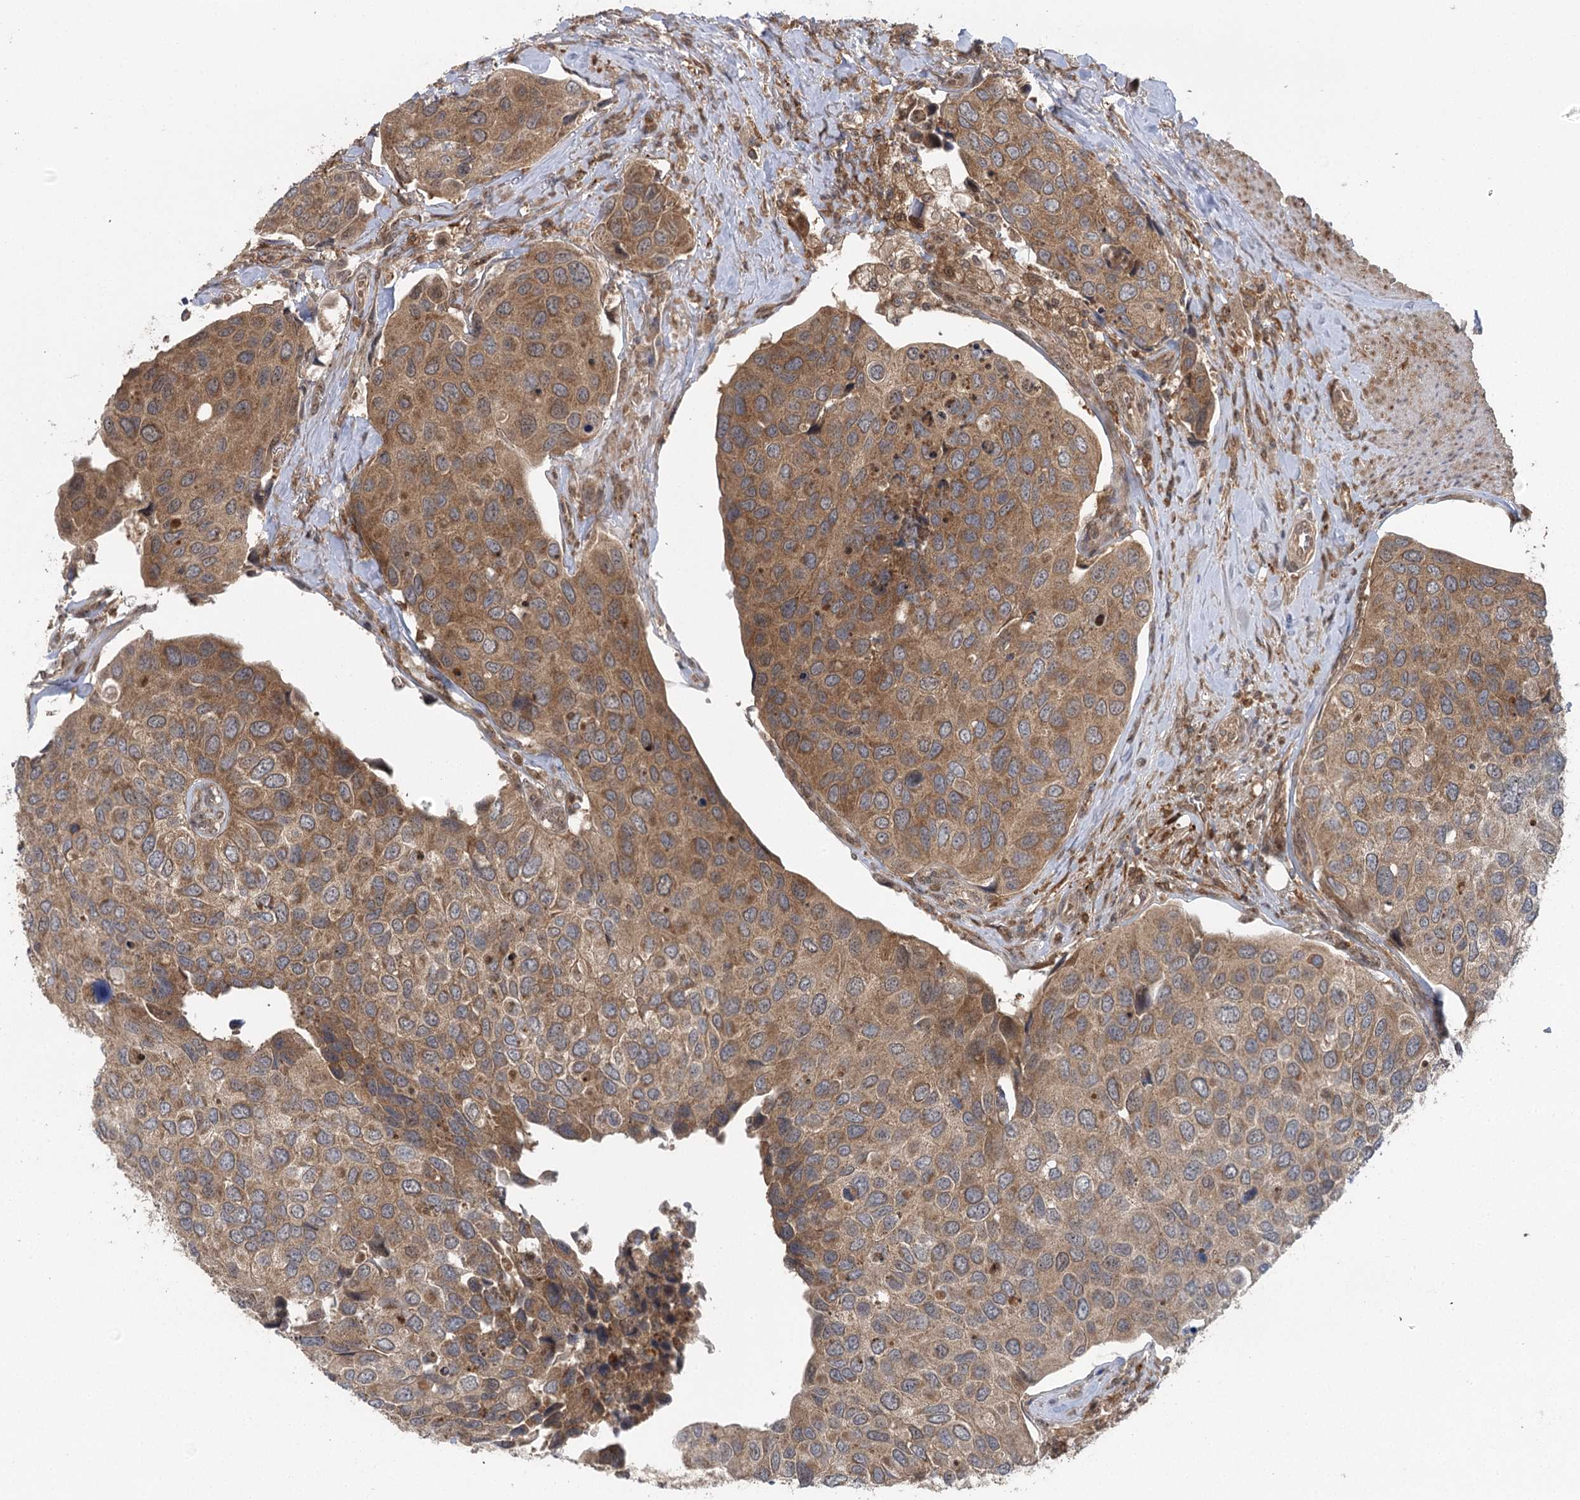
{"staining": {"intensity": "moderate", "quantity": ">75%", "location": "cytoplasmic/membranous"}, "tissue": "urothelial cancer", "cell_type": "Tumor cells", "image_type": "cancer", "snomed": [{"axis": "morphology", "description": "Urothelial carcinoma, High grade"}, {"axis": "topography", "description": "Urinary bladder"}], "caption": "Tumor cells demonstrate medium levels of moderate cytoplasmic/membranous positivity in approximately >75% of cells in urothelial carcinoma (high-grade). Ihc stains the protein of interest in brown and the nuclei are stained blue.", "gene": "C12orf4", "patient": {"sex": "male", "age": 74}}